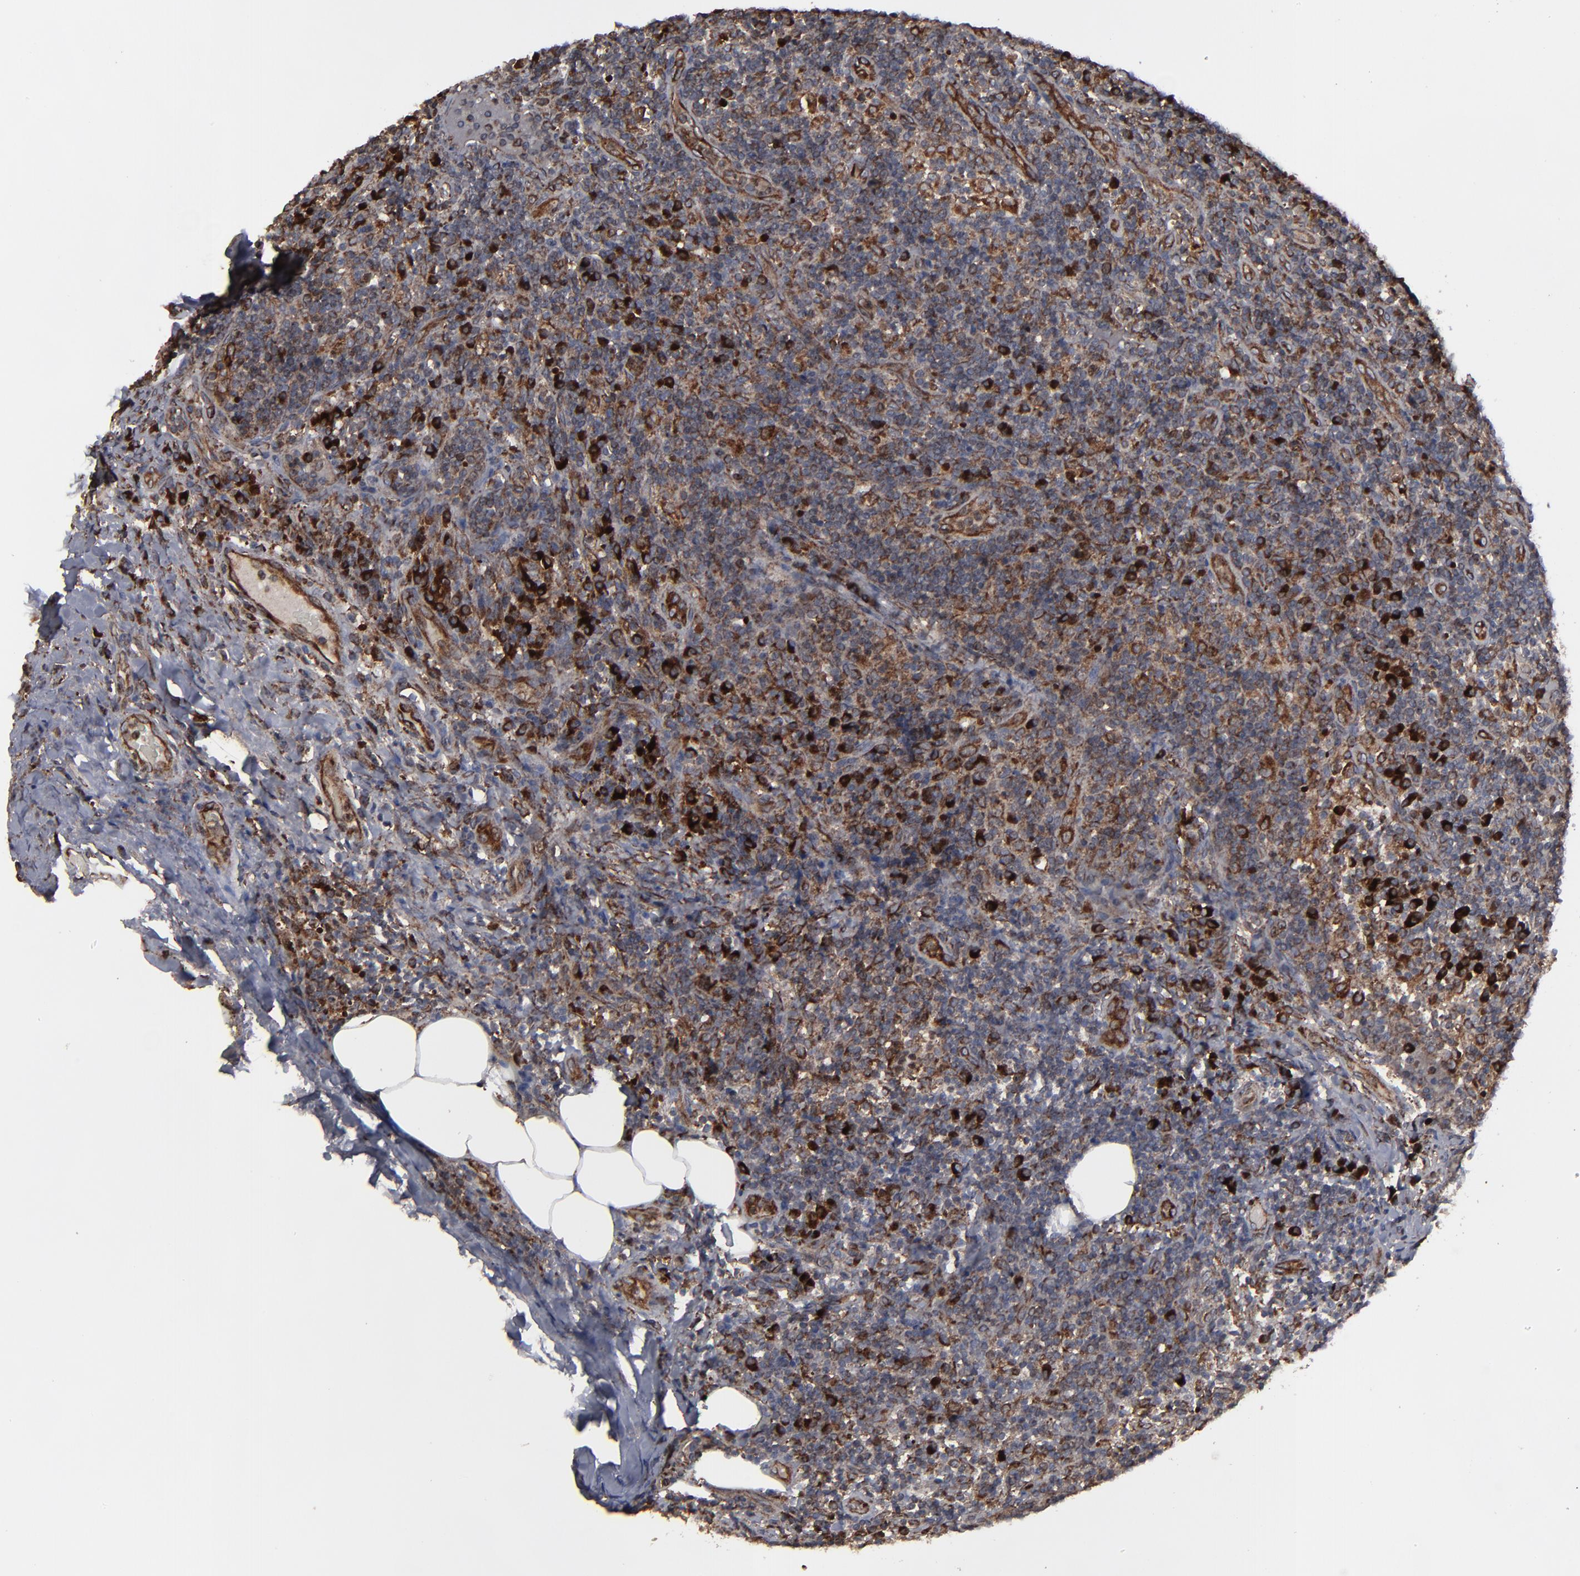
{"staining": {"intensity": "strong", "quantity": ">75%", "location": "cytoplasmic/membranous"}, "tissue": "lymph node", "cell_type": "Germinal center cells", "image_type": "normal", "snomed": [{"axis": "morphology", "description": "Normal tissue, NOS"}, {"axis": "morphology", "description": "Inflammation, NOS"}, {"axis": "topography", "description": "Lymph node"}], "caption": "The image reveals immunohistochemical staining of benign lymph node. There is strong cytoplasmic/membranous positivity is appreciated in about >75% of germinal center cells. (IHC, brightfield microscopy, high magnification).", "gene": "CNIH1", "patient": {"sex": "male", "age": 46}}